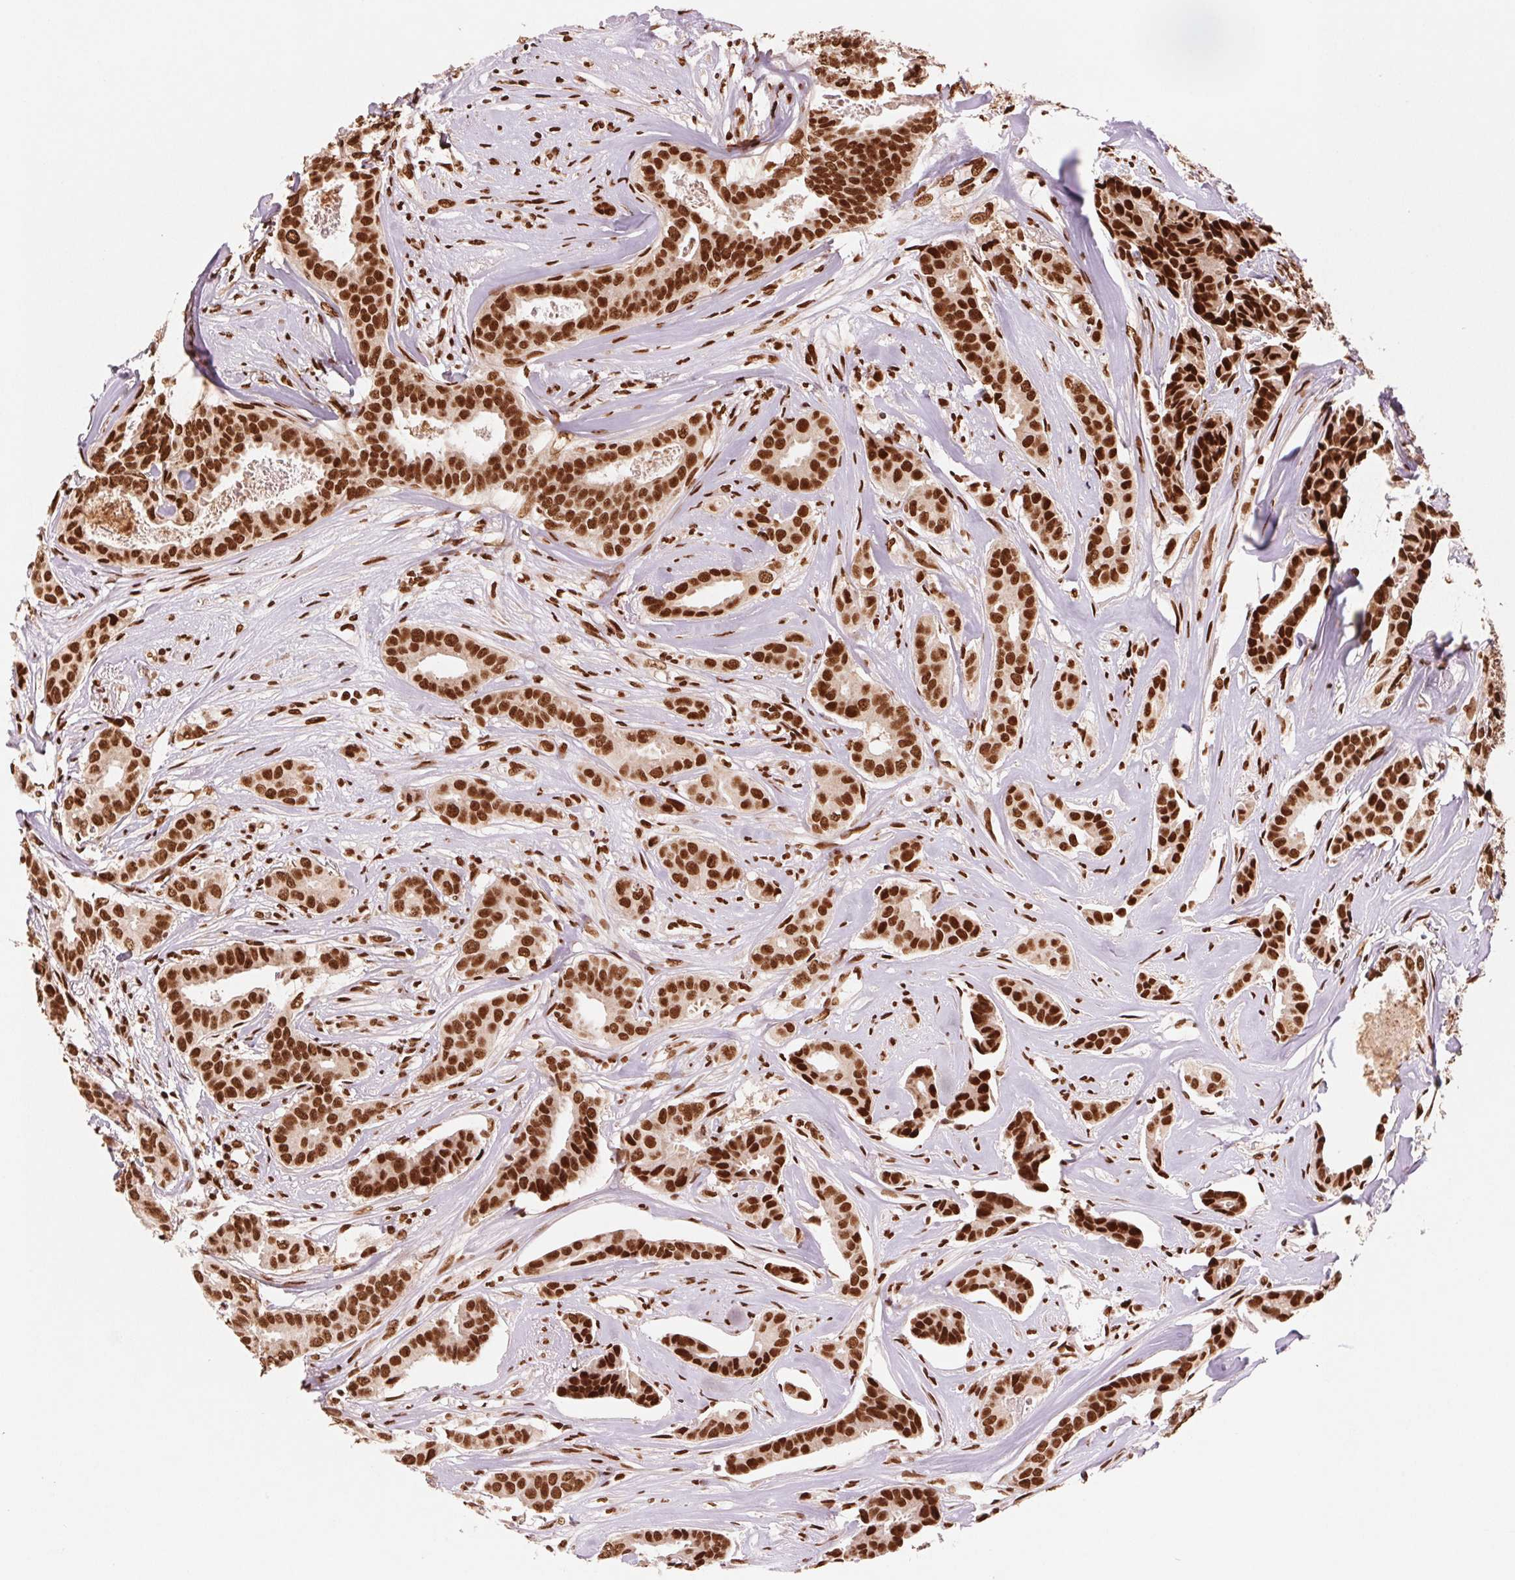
{"staining": {"intensity": "strong", "quantity": ">75%", "location": "nuclear"}, "tissue": "breast cancer", "cell_type": "Tumor cells", "image_type": "cancer", "snomed": [{"axis": "morphology", "description": "Duct carcinoma"}, {"axis": "topography", "description": "Breast"}], "caption": "Immunohistochemistry (IHC) photomicrograph of neoplastic tissue: invasive ductal carcinoma (breast) stained using IHC displays high levels of strong protein expression localized specifically in the nuclear of tumor cells, appearing as a nuclear brown color.", "gene": "TTLL9", "patient": {"sex": "female", "age": 45}}